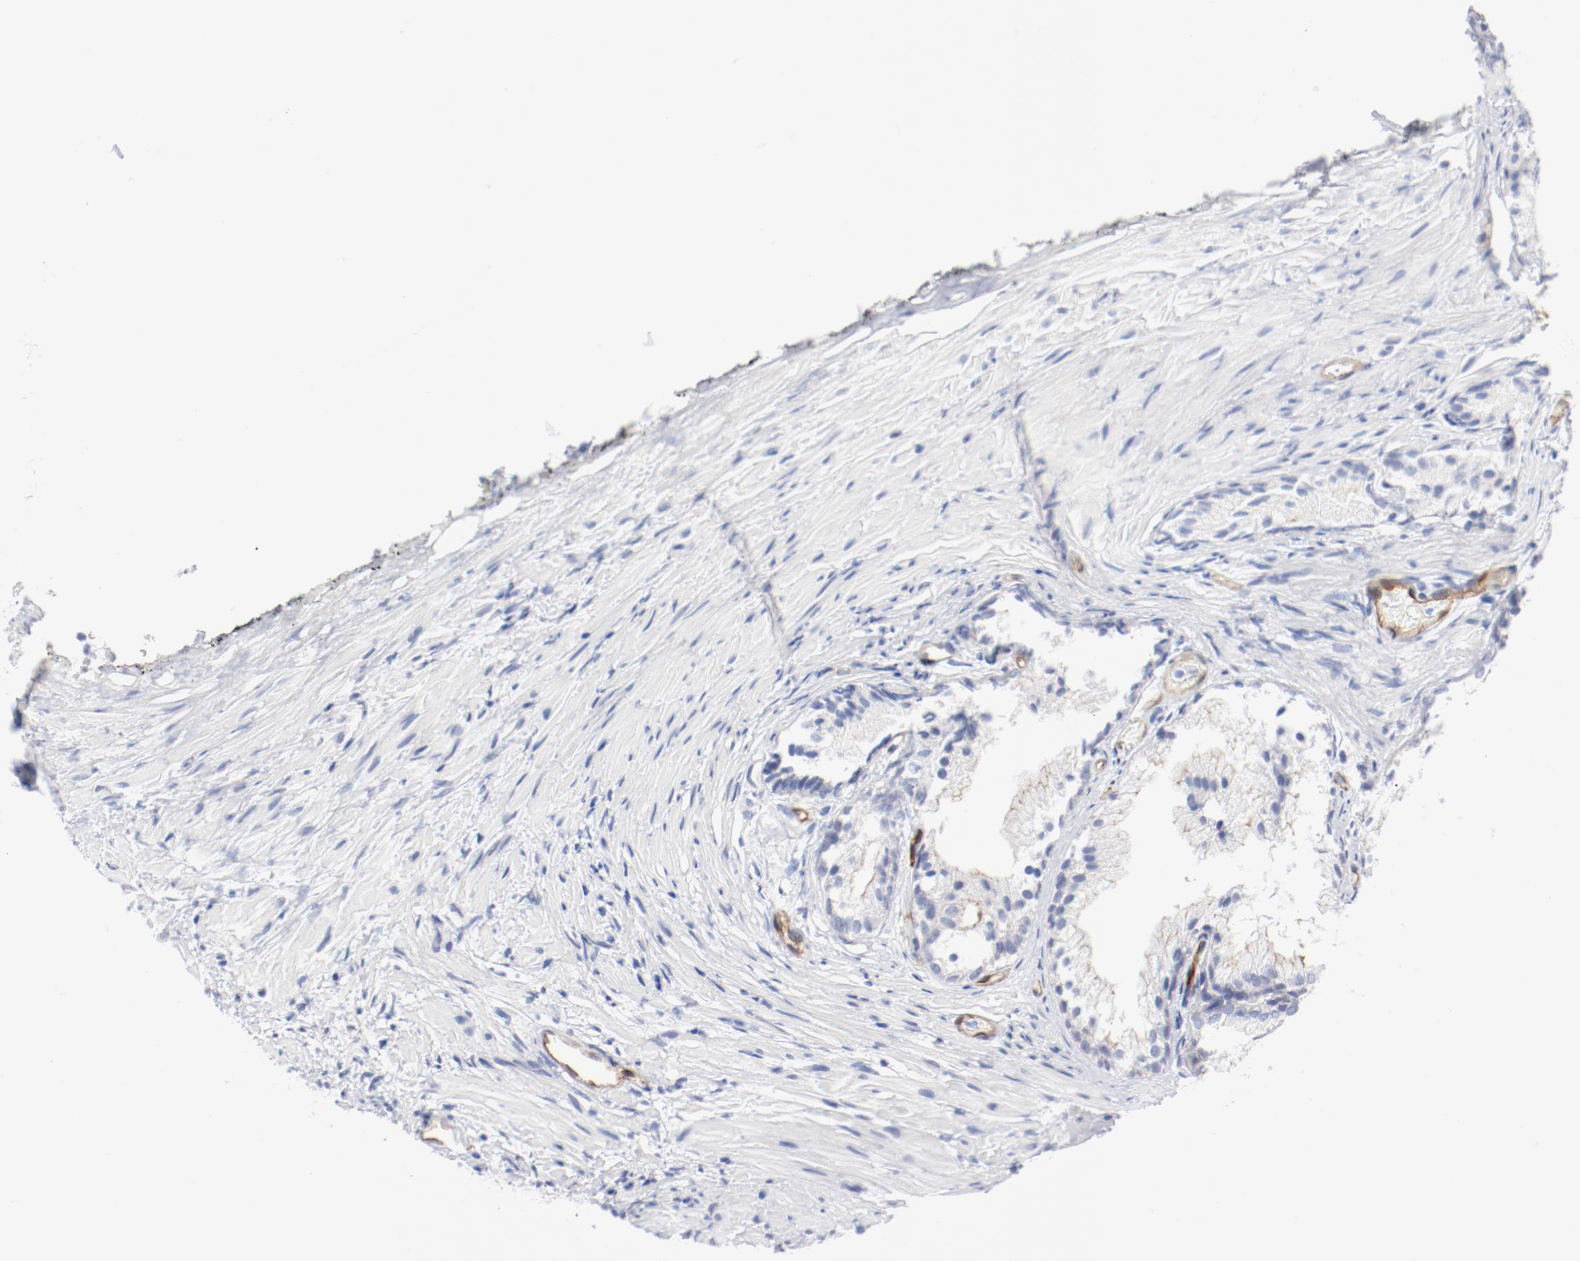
{"staining": {"intensity": "negative", "quantity": "none", "location": "none"}, "tissue": "prostate", "cell_type": "Glandular cells", "image_type": "normal", "snomed": [{"axis": "morphology", "description": "Normal tissue, NOS"}, {"axis": "topography", "description": "Prostate"}], "caption": "High power microscopy histopathology image of an IHC photomicrograph of benign prostate, revealing no significant staining in glandular cells.", "gene": "SHANK3", "patient": {"sex": "male", "age": 76}}